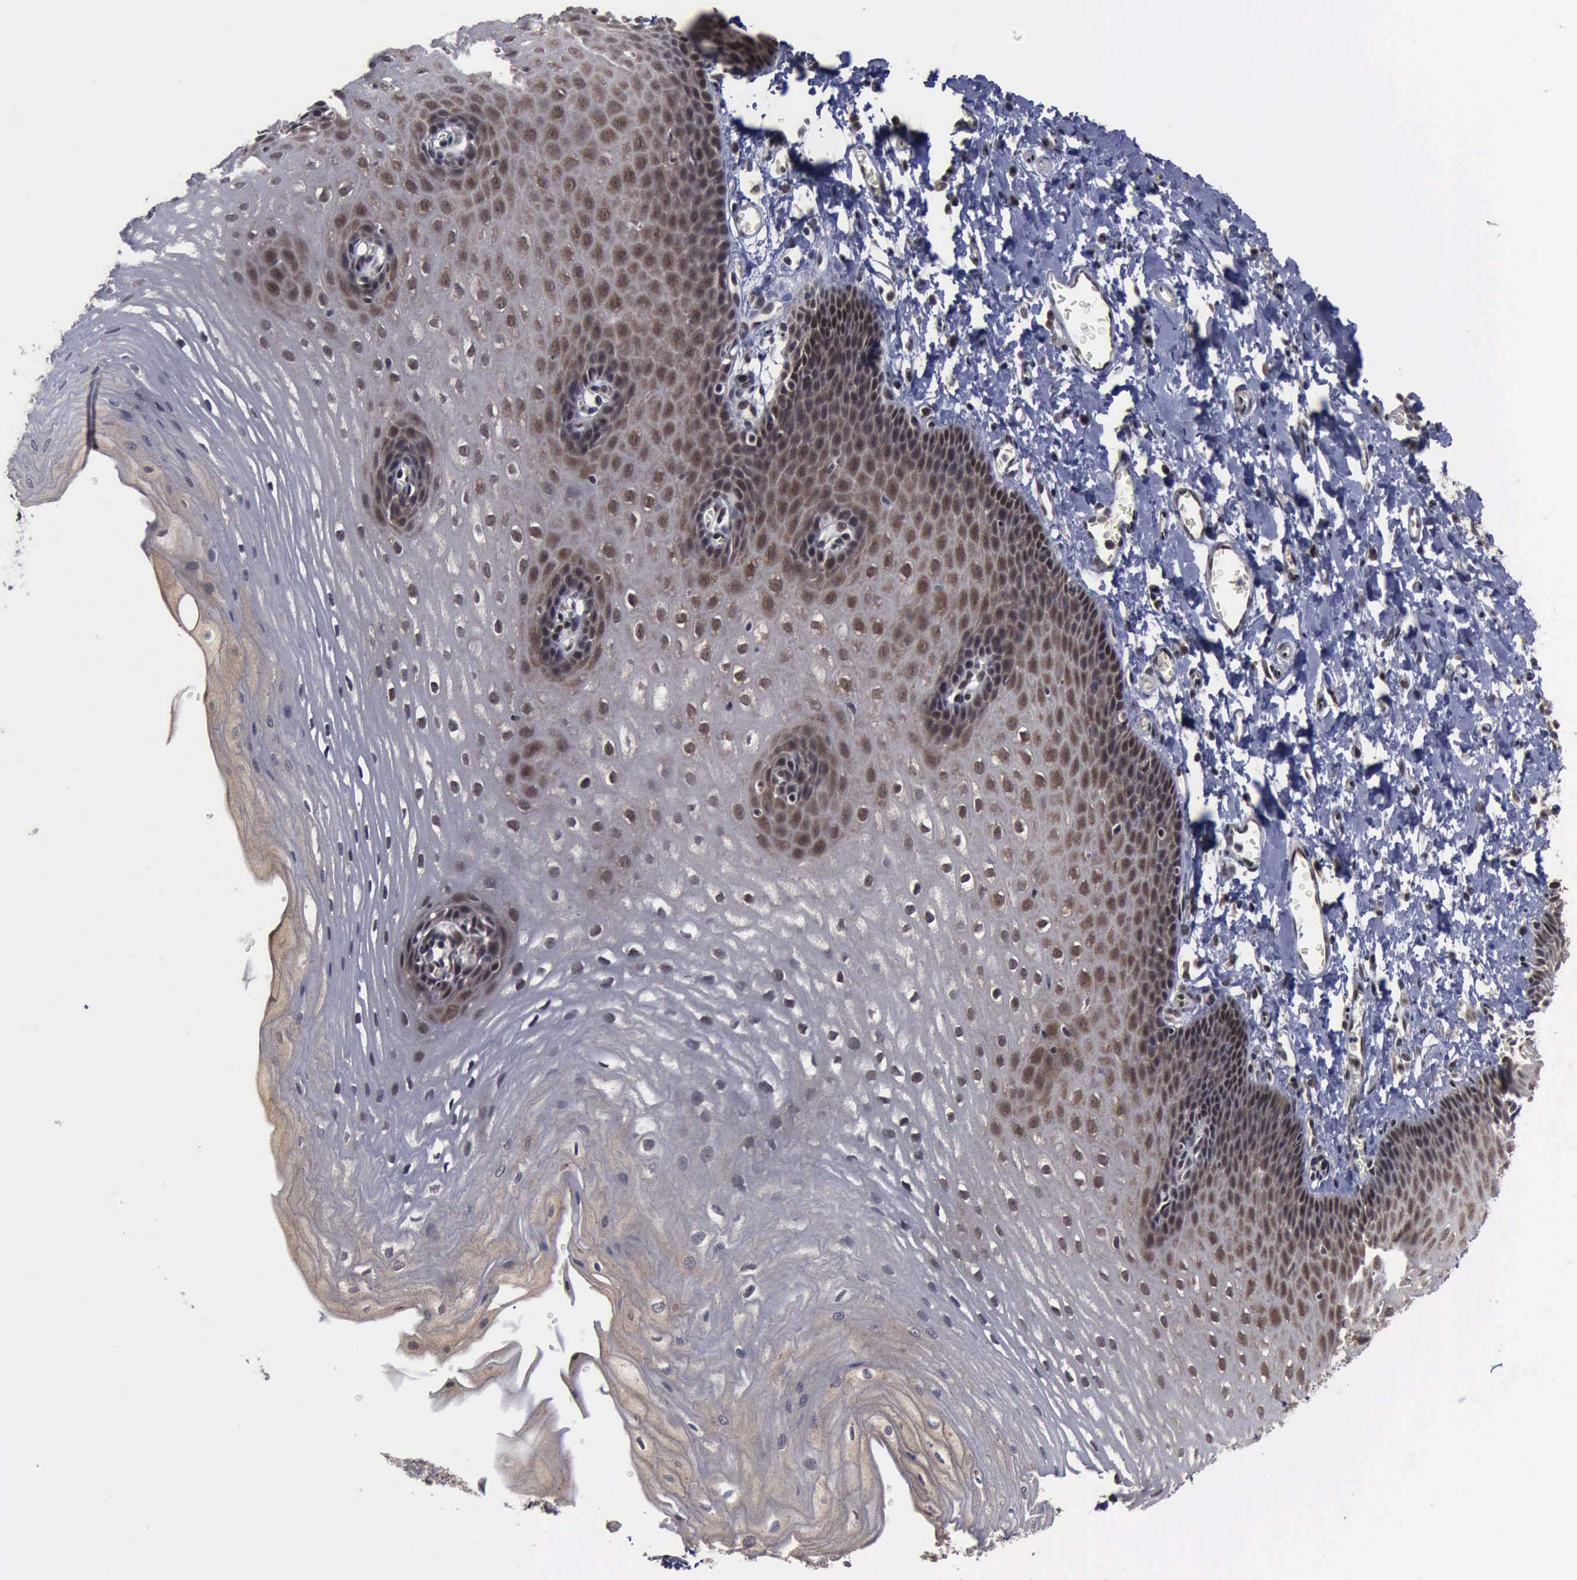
{"staining": {"intensity": "moderate", "quantity": "25%-75%", "location": "cytoplasmic/membranous,nuclear"}, "tissue": "esophagus", "cell_type": "Squamous epithelial cells", "image_type": "normal", "snomed": [{"axis": "morphology", "description": "Normal tissue, NOS"}, {"axis": "topography", "description": "Esophagus"}], "caption": "Immunohistochemistry (IHC) of benign esophagus displays medium levels of moderate cytoplasmic/membranous,nuclear staining in approximately 25%-75% of squamous epithelial cells.", "gene": "RTCB", "patient": {"sex": "male", "age": 70}}